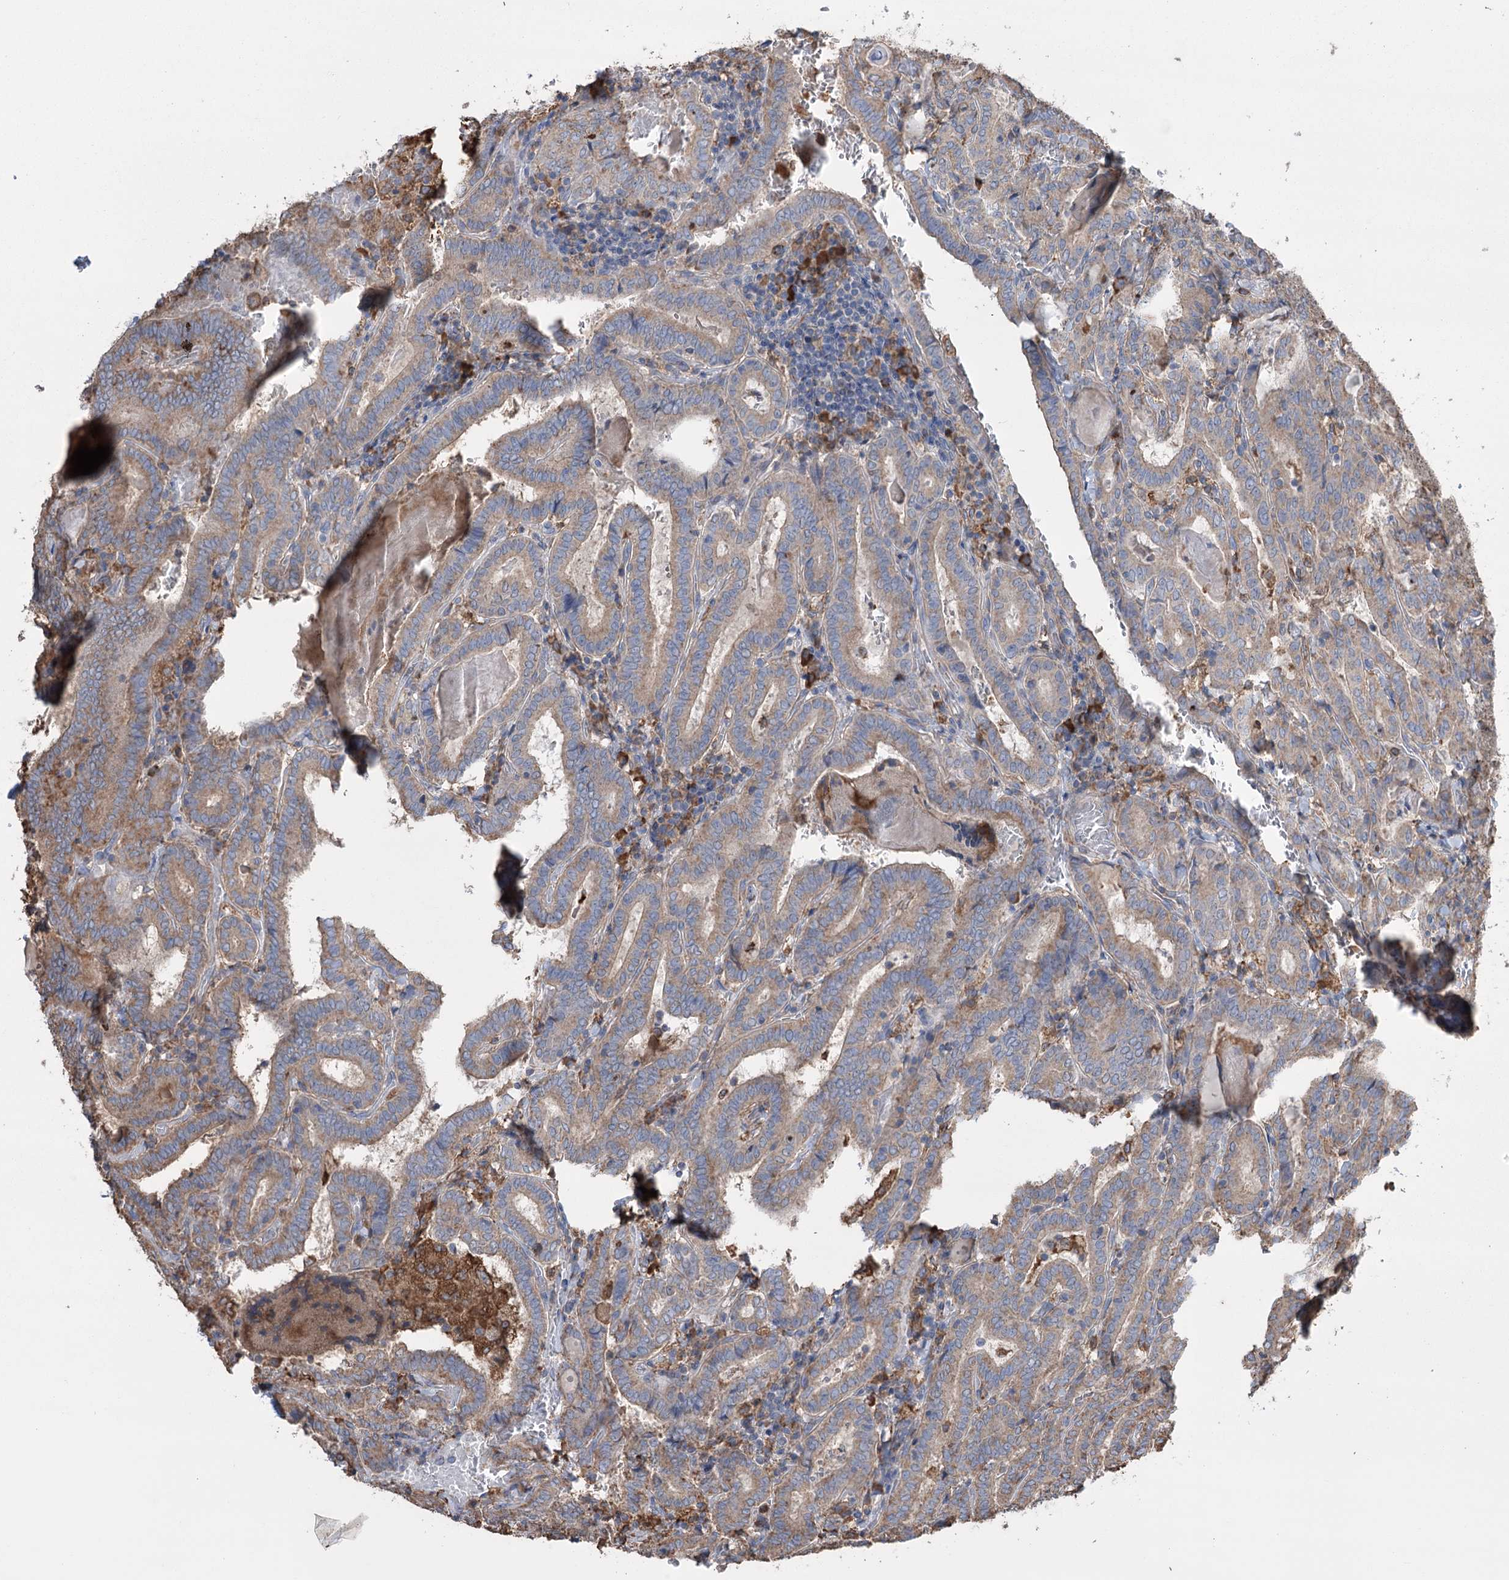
{"staining": {"intensity": "moderate", "quantity": "25%-75%", "location": "cytoplasmic/membranous"}, "tissue": "thyroid cancer", "cell_type": "Tumor cells", "image_type": "cancer", "snomed": [{"axis": "morphology", "description": "Papillary adenocarcinoma, NOS"}, {"axis": "topography", "description": "Thyroid gland"}], "caption": "Immunohistochemical staining of human thyroid cancer (papillary adenocarcinoma) shows moderate cytoplasmic/membranous protein expression in approximately 25%-75% of tumor cells.", "gene": "TRIM71", "patient": {"sex": "female", "age": 72}}